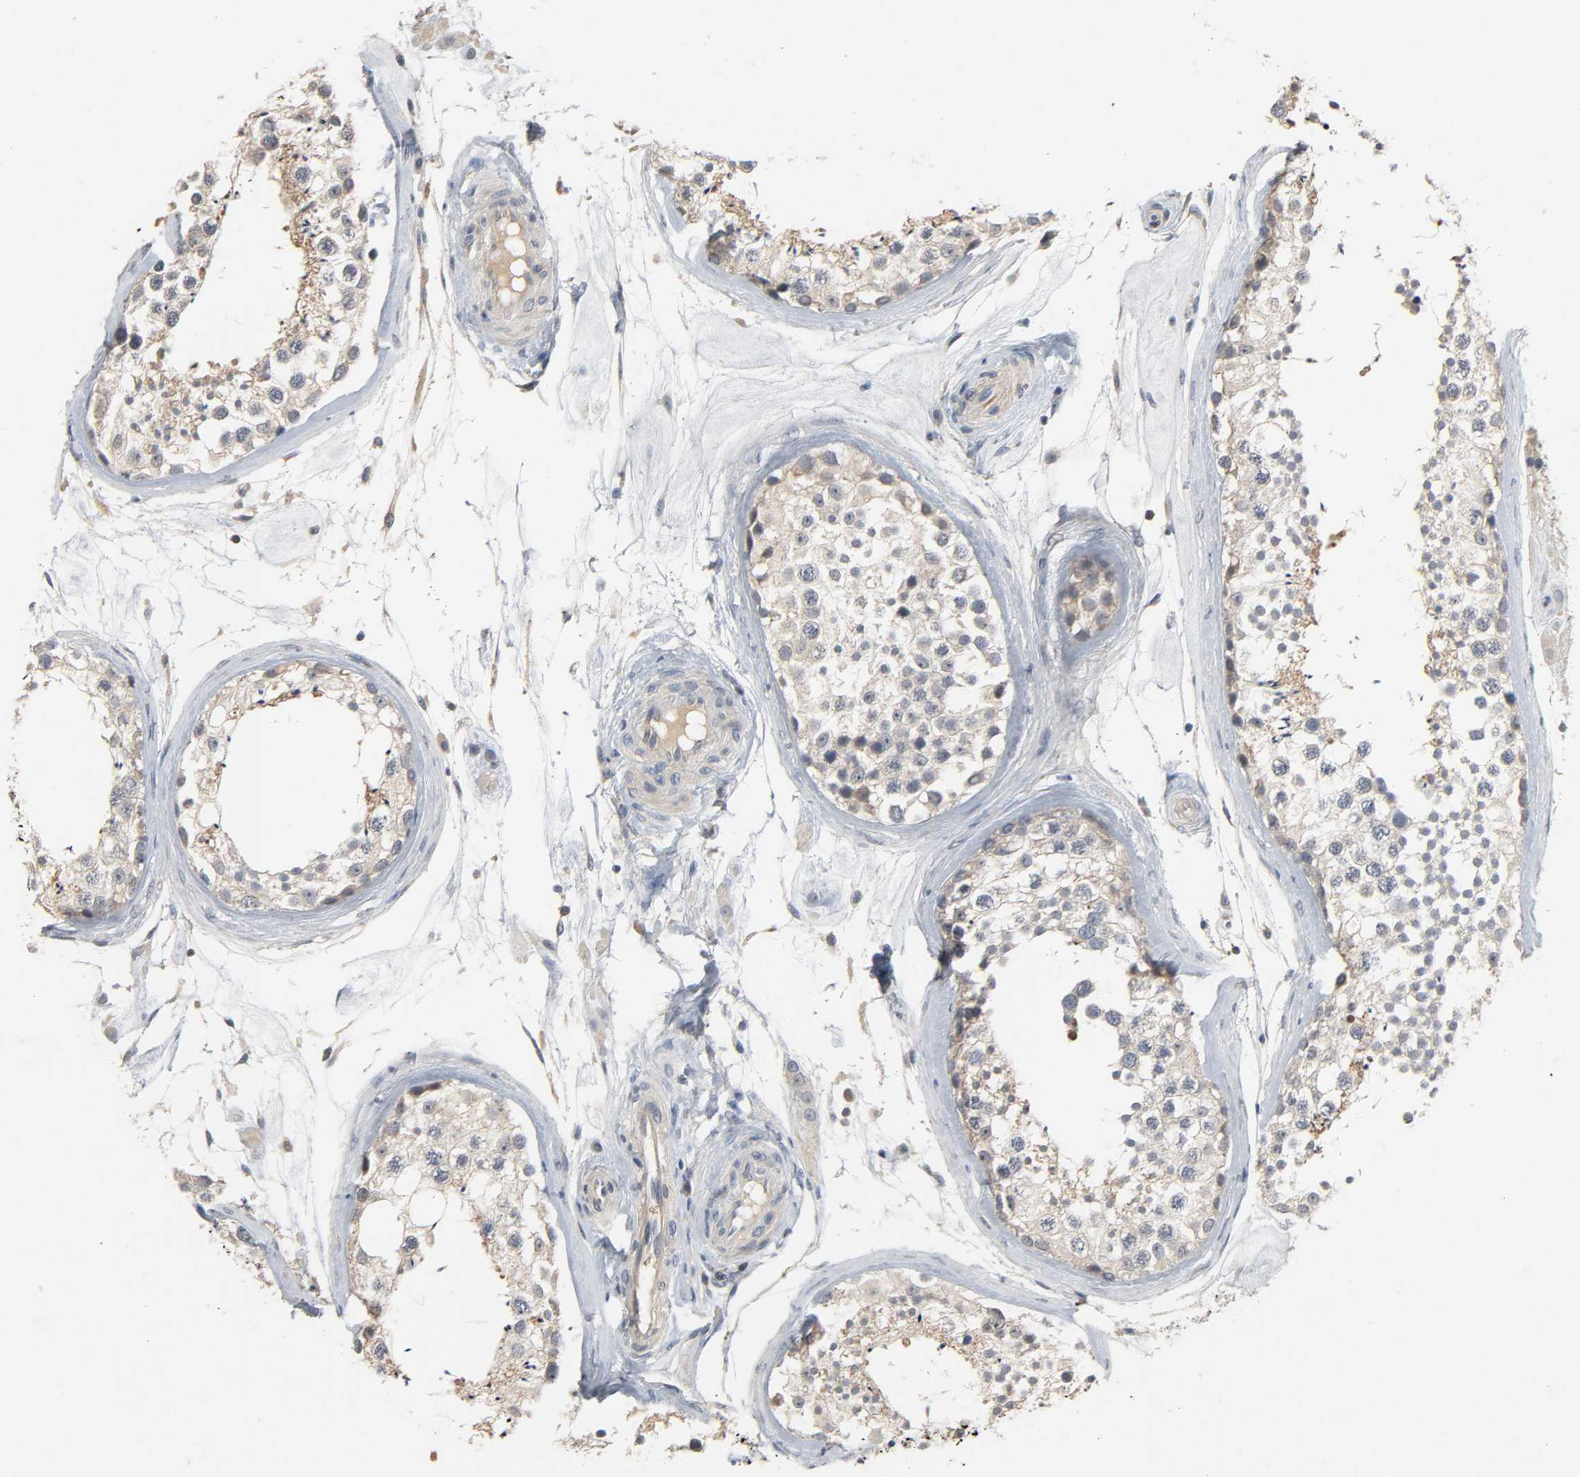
{"staining": {"intensity": "weak", "quantity": ">75%", "location": "cytoplasmic/membranous"}, "tissue": "testis", "cell_type": "Cells in seminiferous ducts", "image_type": "normal", "snomed": [{"axis": "morphology", "description": "Normal tissue, NOS"}, {"axis": "topography", "description": "Testis"}], "caption": "The micrograph shows a brown stain indicating the presence of a protein in the cytoplasmic/membranous of cells in seminiferous ducts in testis. (IHC, brightfield microscopy, high magnification).", "gene": "CD4", "patient": {"sex": "male", "age": 46}}